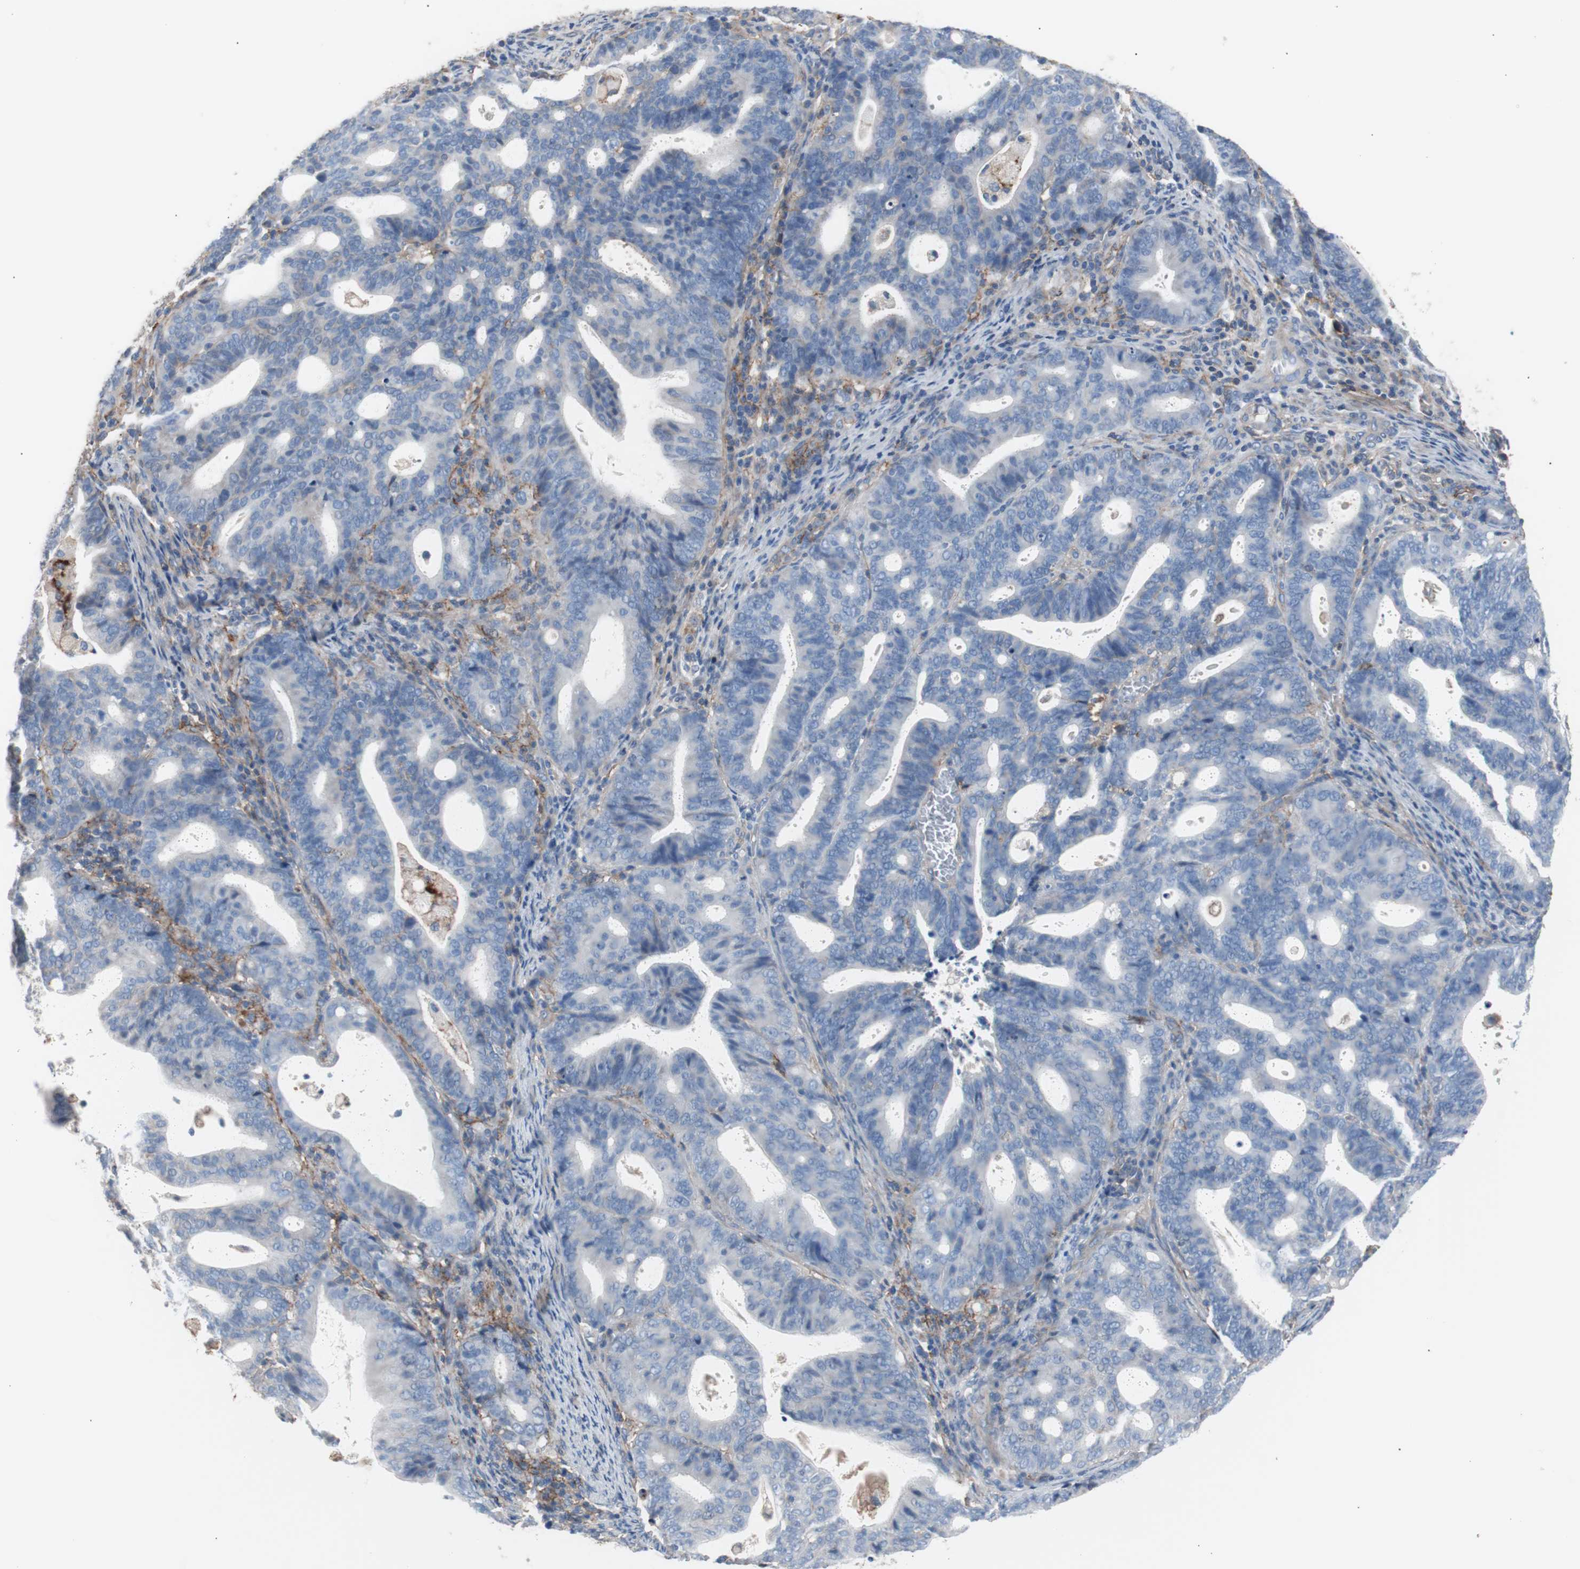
{"staining": {"intensity": "negative", "quantity": "none", "location": "none"}, "tissue": "endometrial cancer", "cell_type": "Tumor cells", "image_type": "cancer", "snomed": [{"axis": "morphology", "description": "Adenocarcinoma, NOS"}, {"axis": "topography", "description": "Uterus"}], "caption": "Immunohistochemical staining of human endometrial adenocarcinoma reveals no significant staining in tumor cells. (DAB immunohistochemistry with hematoxylin counter stain).", "gene": "CD81", "patient": {"sex": "female", "age": 83}}